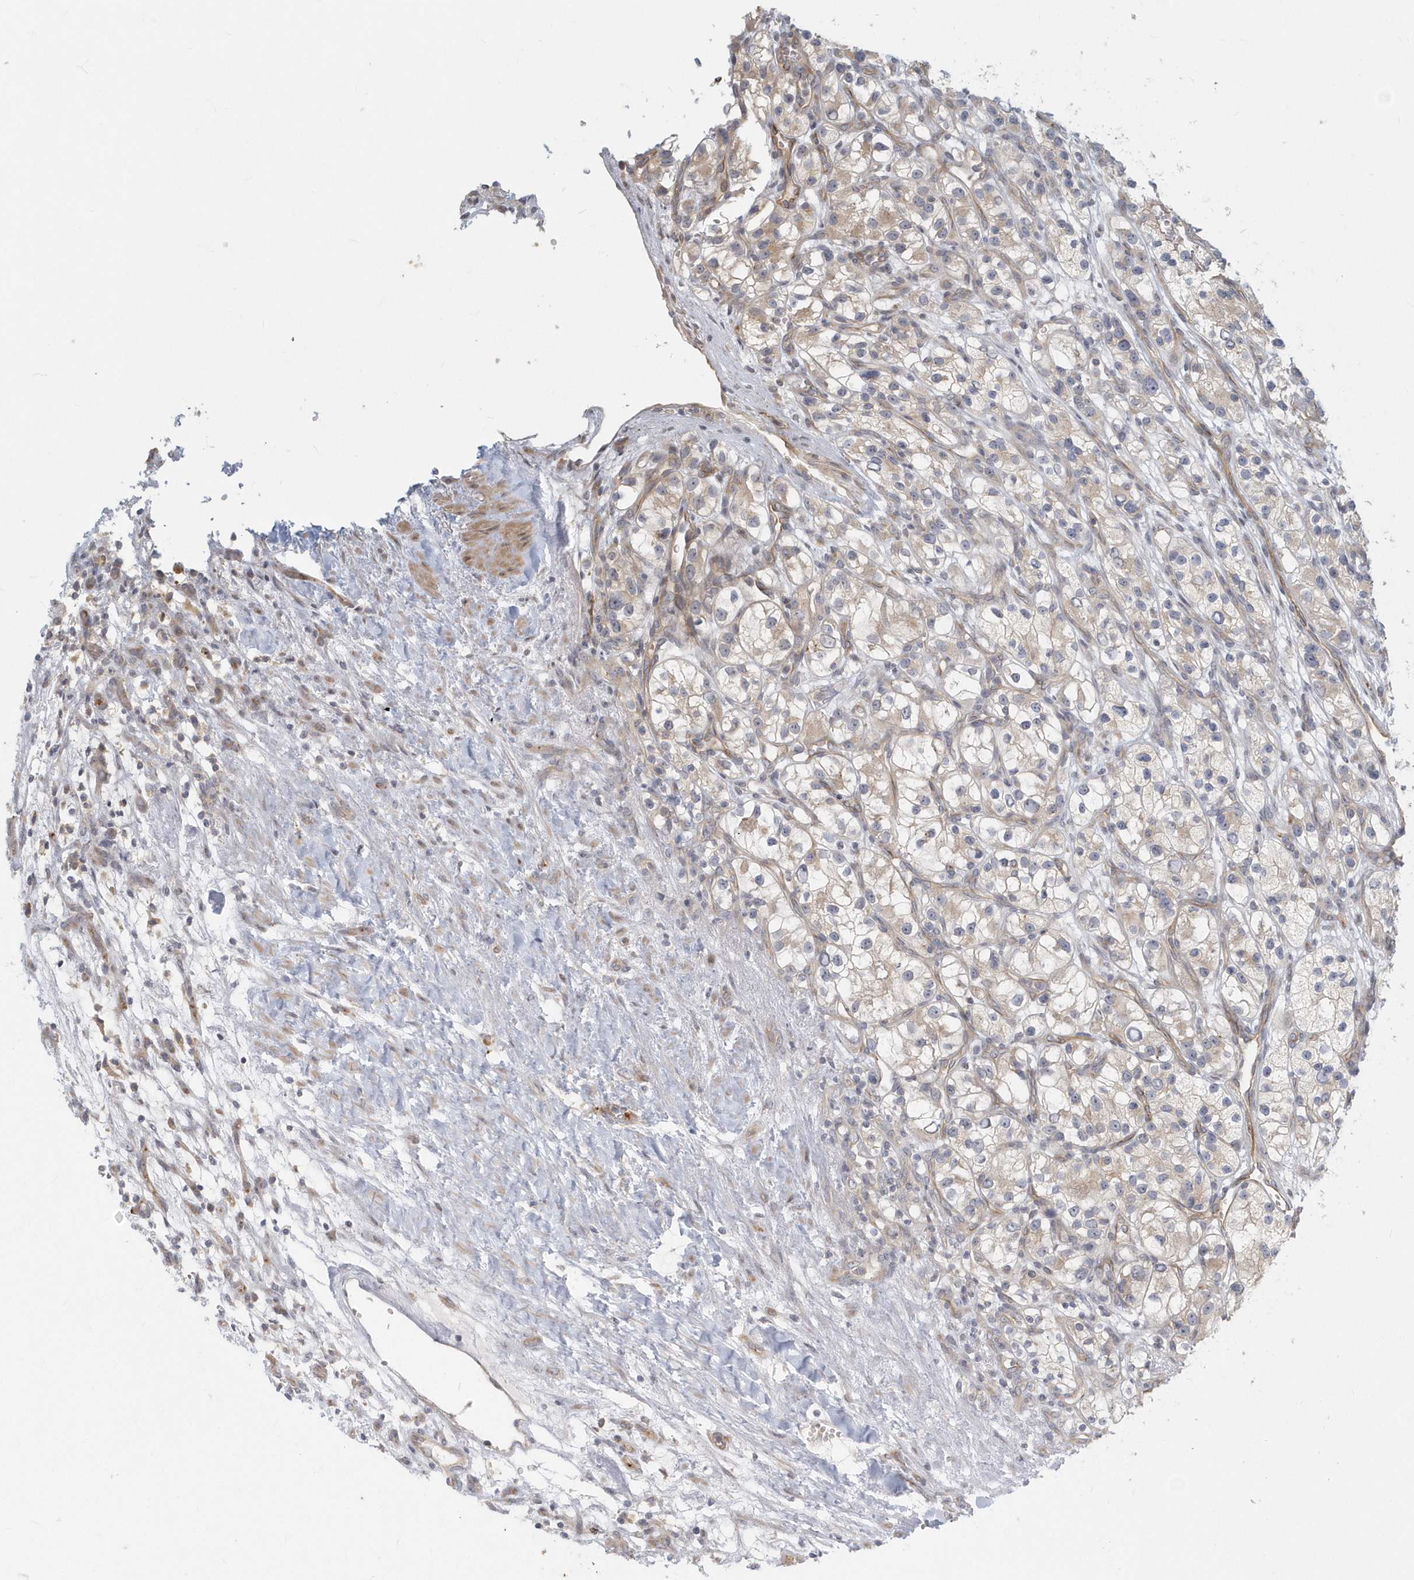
{"staining": {"intensity": "weak", "quantity": "25%-75%", "location": "cytoplasmic/membranous"}, "tissue": "renal cancer", "cell_type": "Tumor cells", "image_type": "cancer", "snomed": [{"axis": "morphology", "description": "Adenocarcinoma, NOS"}, {"axis": "topography", "description": "Kidney"}], "caption": "Immunohistochemistry of renal adenocarcinoma reveals low levels of weak cytoplasmic/membranous expression in approximately 25%-75% of tumor cells.", "gene": "NAPB", "patient": {"sex": "female", "age": 57}}